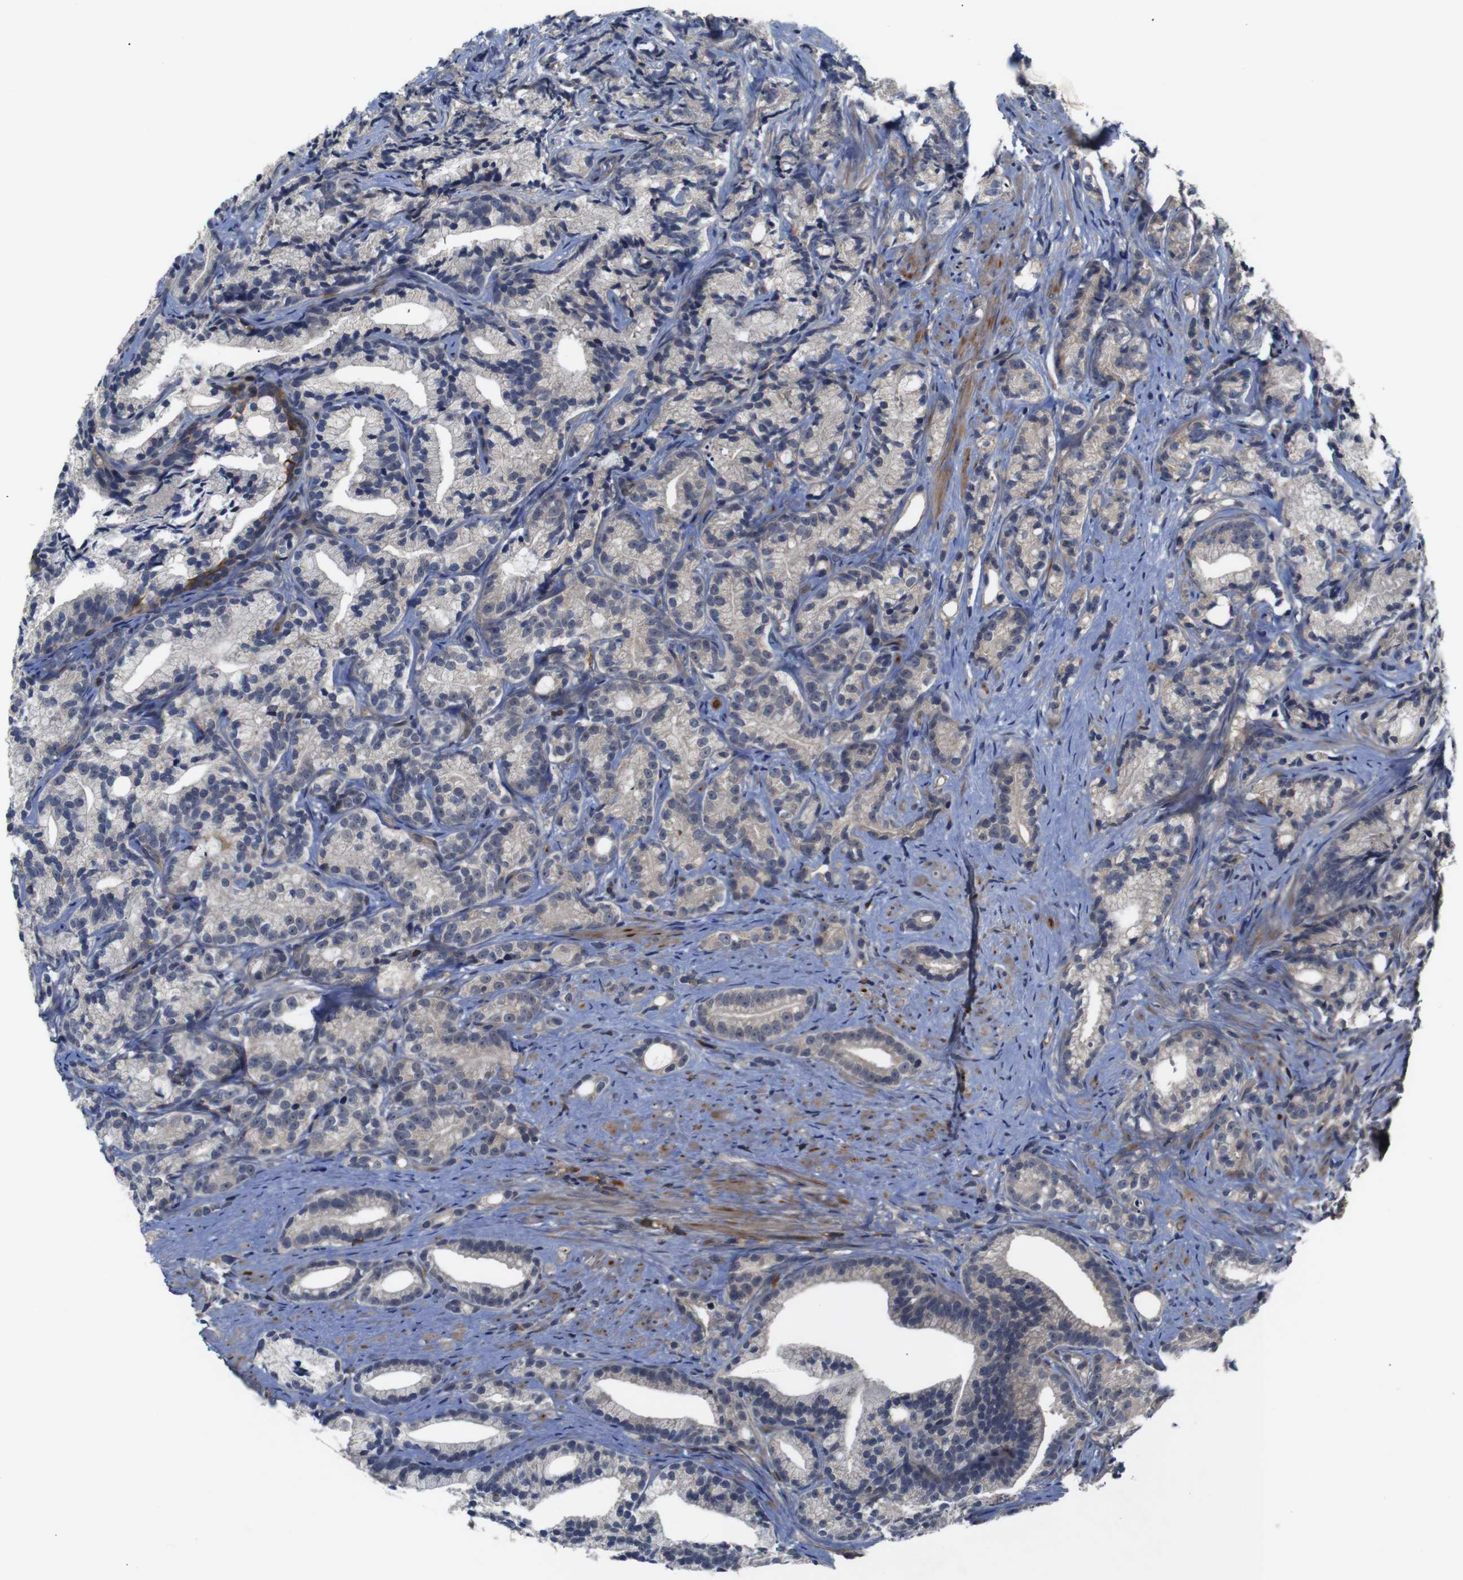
{"staining": {"intensity": "weak", "quantity": "<25%", "location": "cytoplasmic/membranous"}, "tissue": "prostate cancer", "cell_type": "Tumor cells", "image_type": "cancer", "snomed": [{"axis": "morphology", "description": "Adenocarcinoma, Low grade"}, {"axis": "topography", "description": "Prostate"}], "caption": "This is a photomicrograph of immunohistochemistry (IHC) staining of prostate cancer, which shows no expression in tumor cells. (DAB (3,3'-diaminobenzidine) IHC with hematoxylin counter stain).", "gene": "BRWD3", "patient": {"sex": "male", "age": 89}}